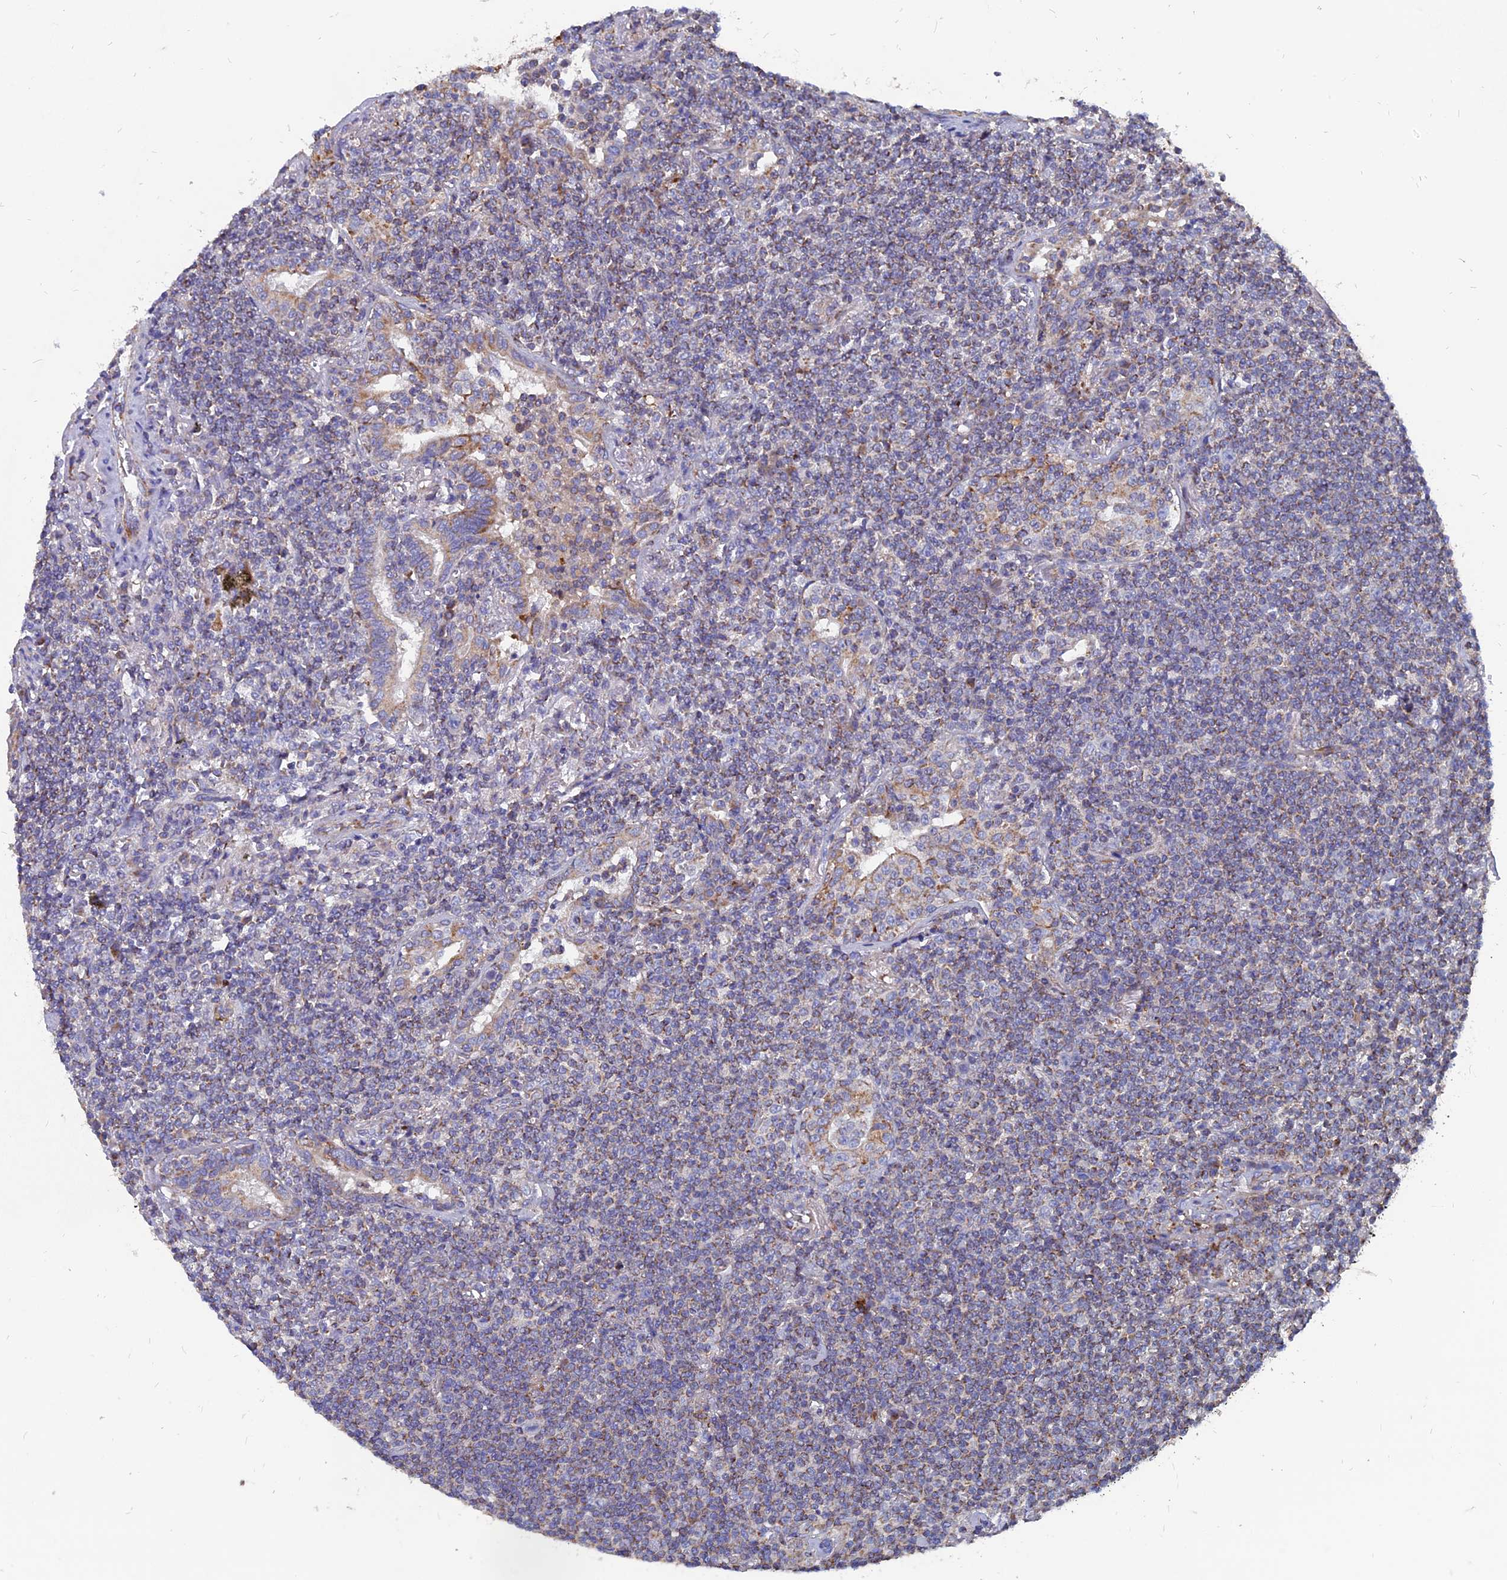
{"staining": {"intensity": "weak", "quantity": "25%-75%", "location": "cytoplasmic/membranous"}, "tissue": "lymphoma", "cell_type": "Tumor cells", "image_type": "cancer", "snomed": [{"axis": "morphology", "description": "Malignant lymphoma, non-Hodgkin's type, Low grade"}, {"axis": "topography", "description": "Lung"}], "caption": "Tumor cells display low levels of weak cytoplasmic/membranous staining in about 25%-75% of cells in human lymphoma. The staining was performed using DAB (3,3'-diaminobenzidine), with brown indicating positive protein expression. Nuclei are stained blue with hematoxylin.", "gene": "TGFA", "patient": {"sex": "female", "age": 71}}